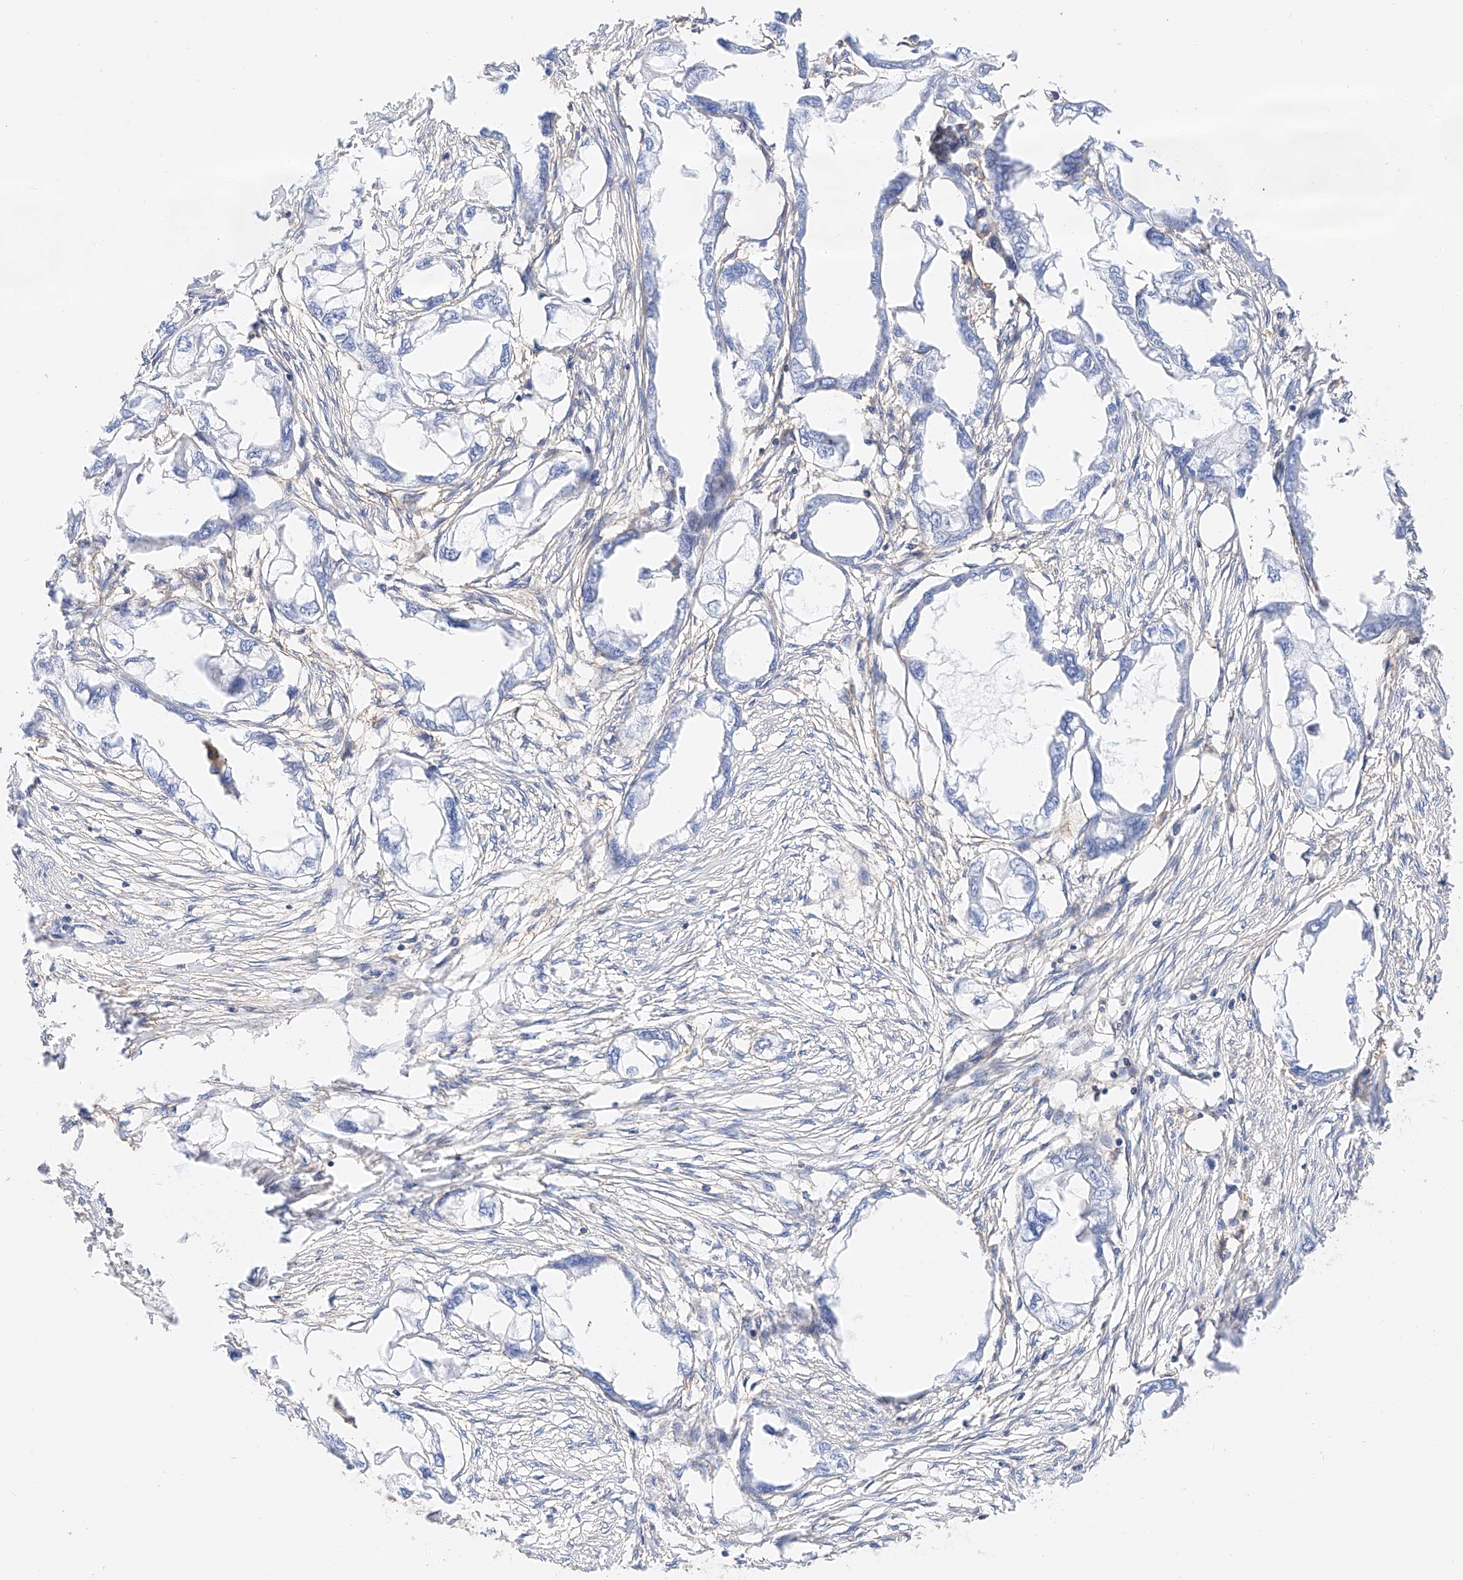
{"staining": {"intensity": "negative", "quantity": "none", "location": "none"}, "tissue": "endometrial cancer", "cell_type": "Tumor cells", "image_type": "cancer", "snomed": [{"axis": "morphology", "description": "Adenocarcinoma, NOS"}, {"axis": "morphology", "description": "Adenocarcinoma, metastatic, NOS"}, {"axis": "topography", "description": "Adipose tissue"}, {"axis": "topography", "description": "Endometrium"}], "caption": "Immunohistochemical staining of human metastatic adenocarcinoma (endometrial) exhibits no significant positivity in tumor cells. (Brightfield microscopy of DAB (3,3'-diaminobenzidine) immunohistochemistry (IHC) at high magnification).", "gene": "HAUS4", "patient": {"sex": "female", "age": 67}}